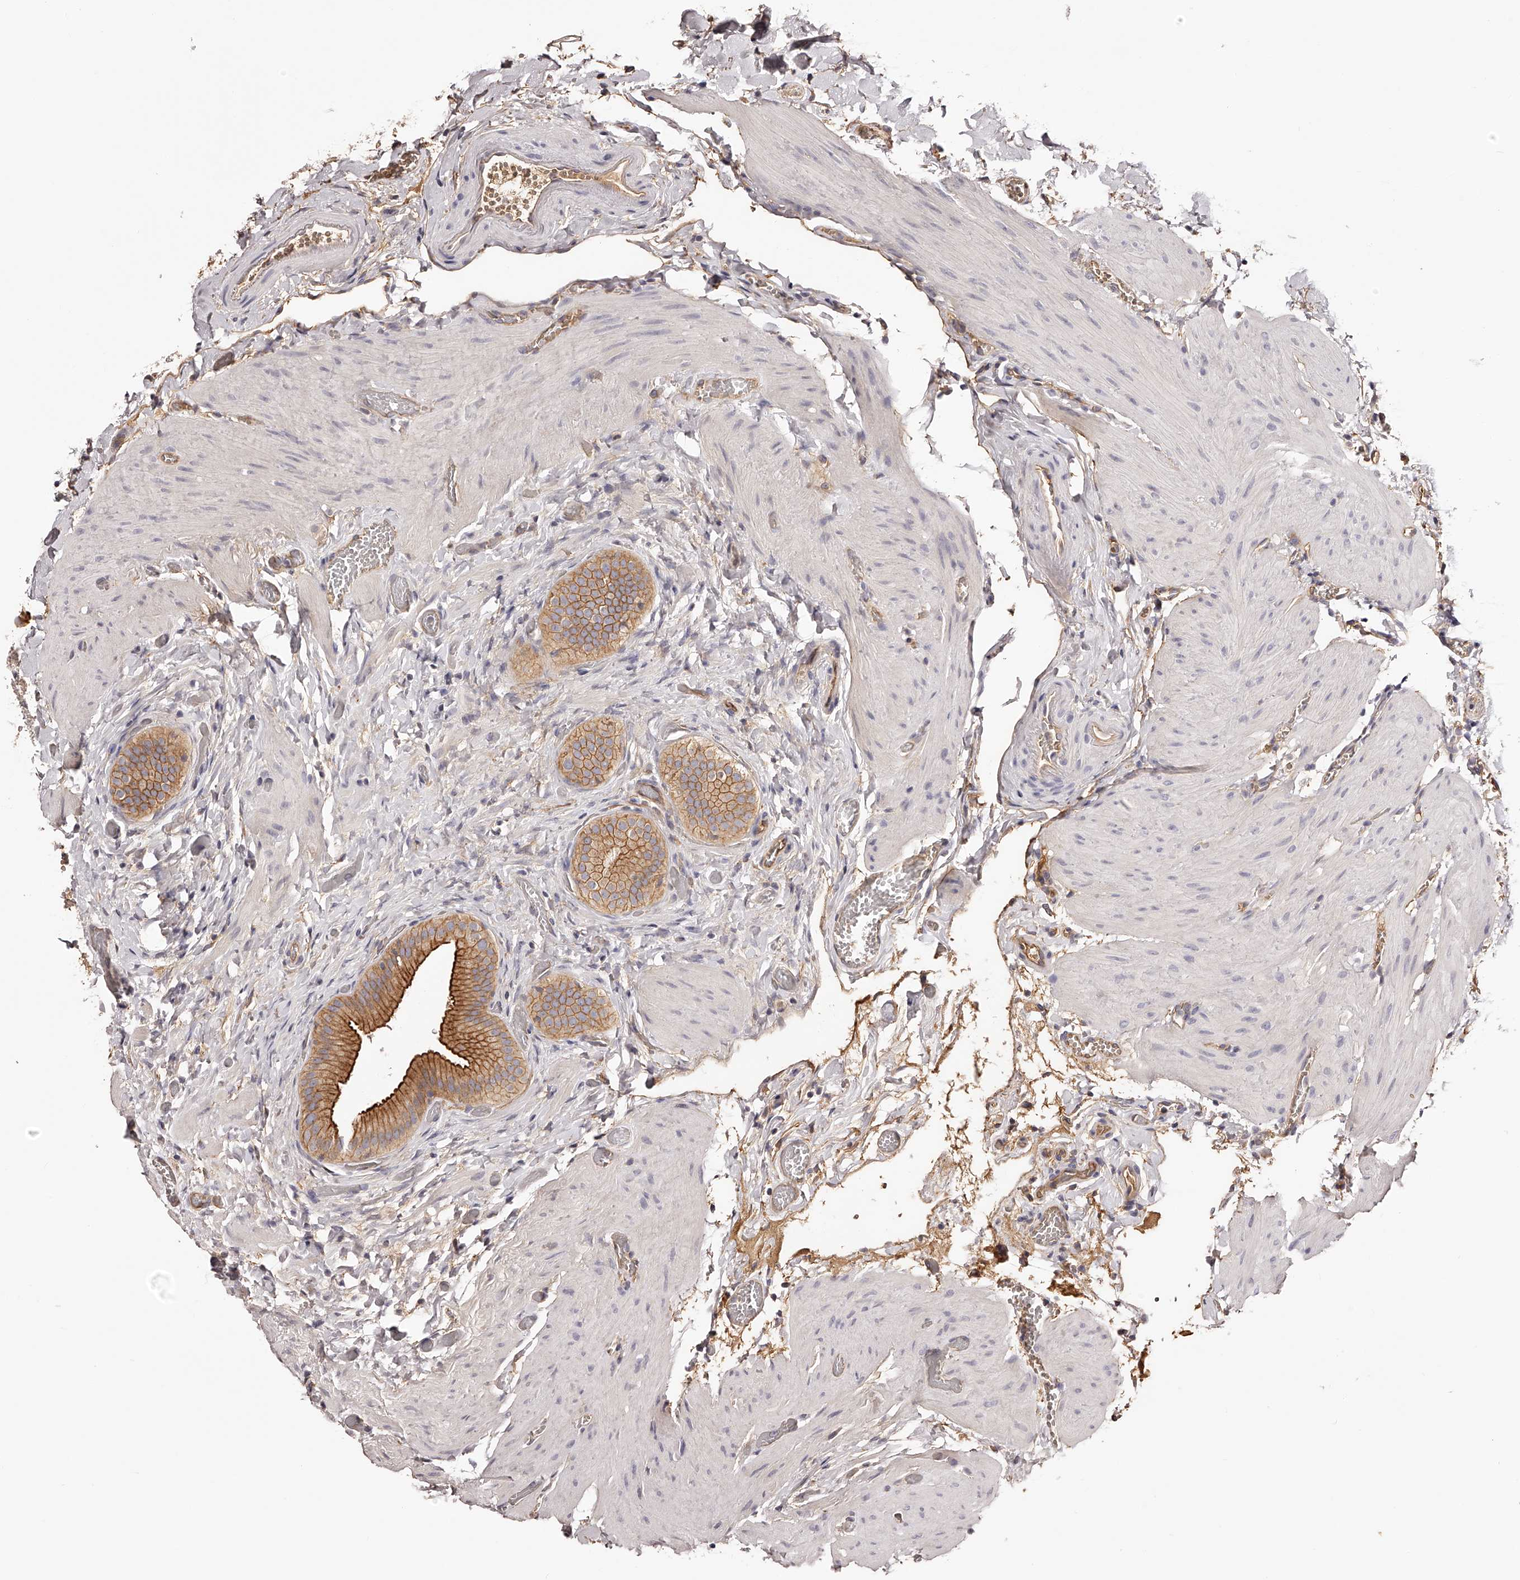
{"staining": {"intensity": "strong", "quantity": ">75%", "location": "cytoplasmic/membranous"}, "tissue": "gallbladder", "cell_type": "Glandular cells", "image_type": "normal", "snomed": [{"axis": "morphology", "description": "Normal tissue, NOS"}, {"axis": "topography", "description": "Gallbladder"}], "caption": "Protein expression analysis of normal human gallbladder reveals strong cytoplasmic/membranous expression in approximately >75% of glandular cells.", "gene": "LTV1", "patient": {"sex": "female", "age": 64}}